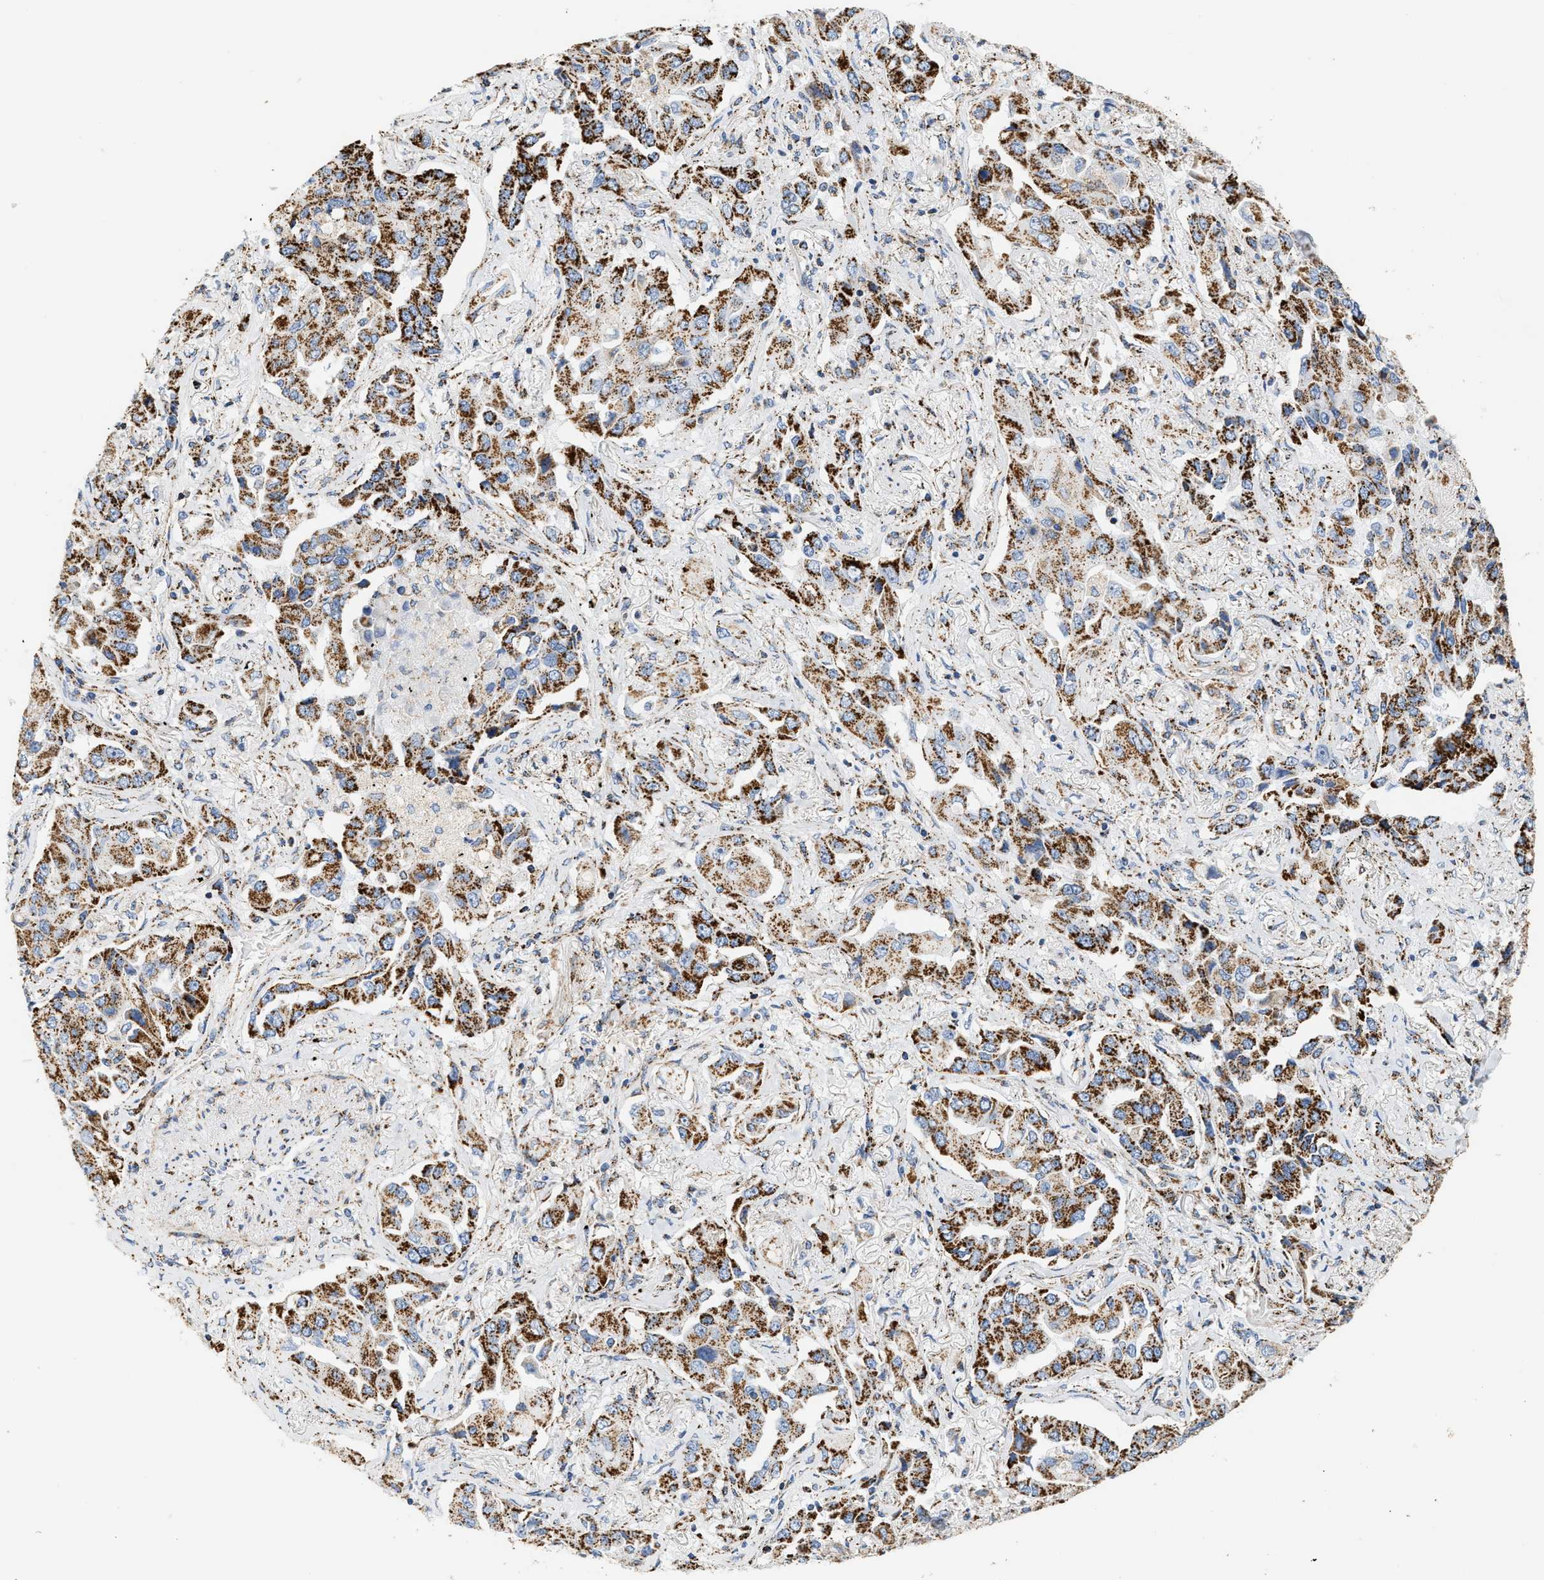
{"staining": {"intensity": "strong", "quantity": ">75%", "location": "cytoplasmic/membranous"}, "tissue": "lung cancer", "cell_type": "Tumor cells", "image_type": "cancer", "snomed": [{"axis": "morphology", "description": "Adenocarcinoma, NOS"}, {"axis": "topography", "description": "Lung"}], "caption": "A micrograph showing strong cytoplasmic/membranous staining in approximately >75% of tumor cells in lung adenocarcinoma, as visualized by brown immunohistochemical staining.", "gene": "SHMT2", "patient": {"sex": "female", "age": 65}}